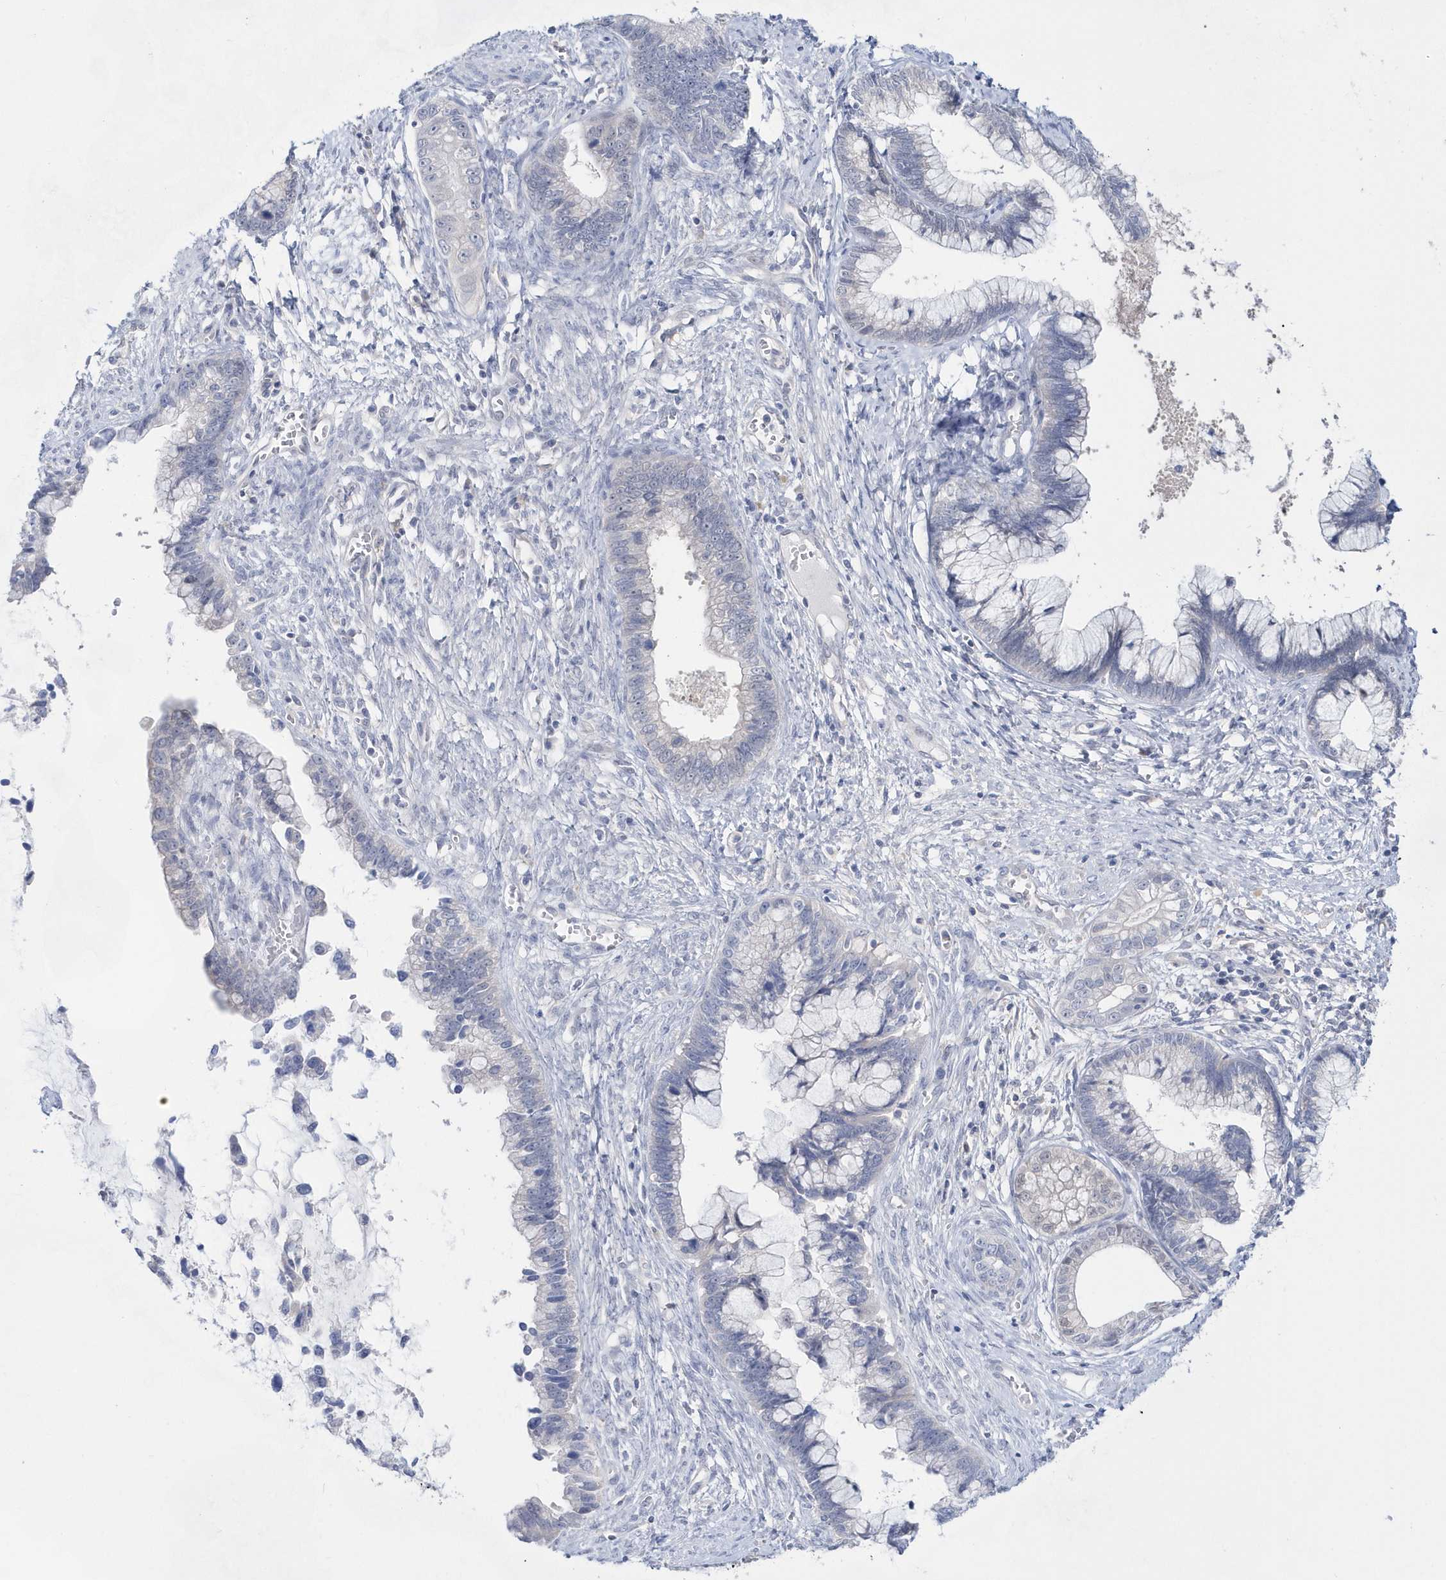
{"staining": {"intensity": "negative", "quantity": "none", "location": "none"}, "tissue": "cervical cancer", "cell_type": "Tumor cells", "image_type": "cancer", "snomed": [{"axis": "morphology", "description": "Adenocarcinoma, NOS"}, {"axis": "topography", "description": "Cervix"}], "caption": "Tumor cells show no significant staining in cervical cancer.", "gene": "BDH2", "patient": {"sex": "female", "age": 44}}